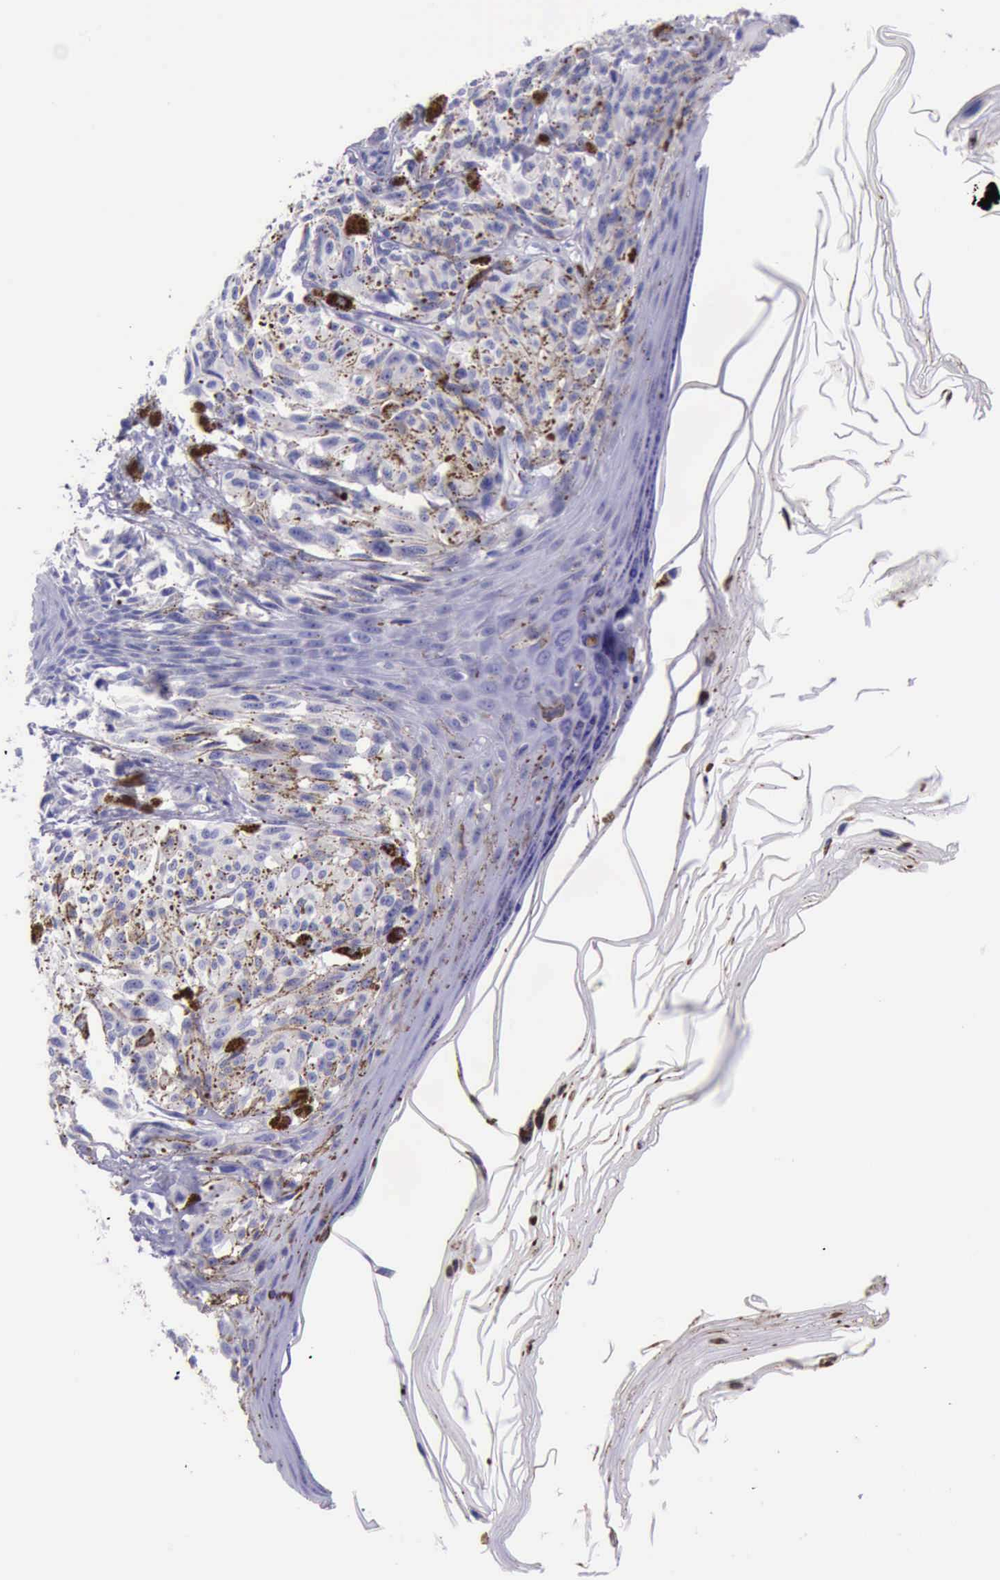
{"staining": {"intensity": "negative", "quantity": "none", "location": "none"}, "tissue": "melanoma", "cell_type": "Tumor cells", "image_type": "cancer", "snomed": [{"axis": "morphology", "description": "Malignant melanoma, NOS"}, {"axis": "topography", "description": "Skin"}], "caption": "Melanoma stained for a protein using immunohistochemistry exhibits no positivity tumor cells.", "gene": "KRT8", "patient": {"sex": "female", "age": 72}}